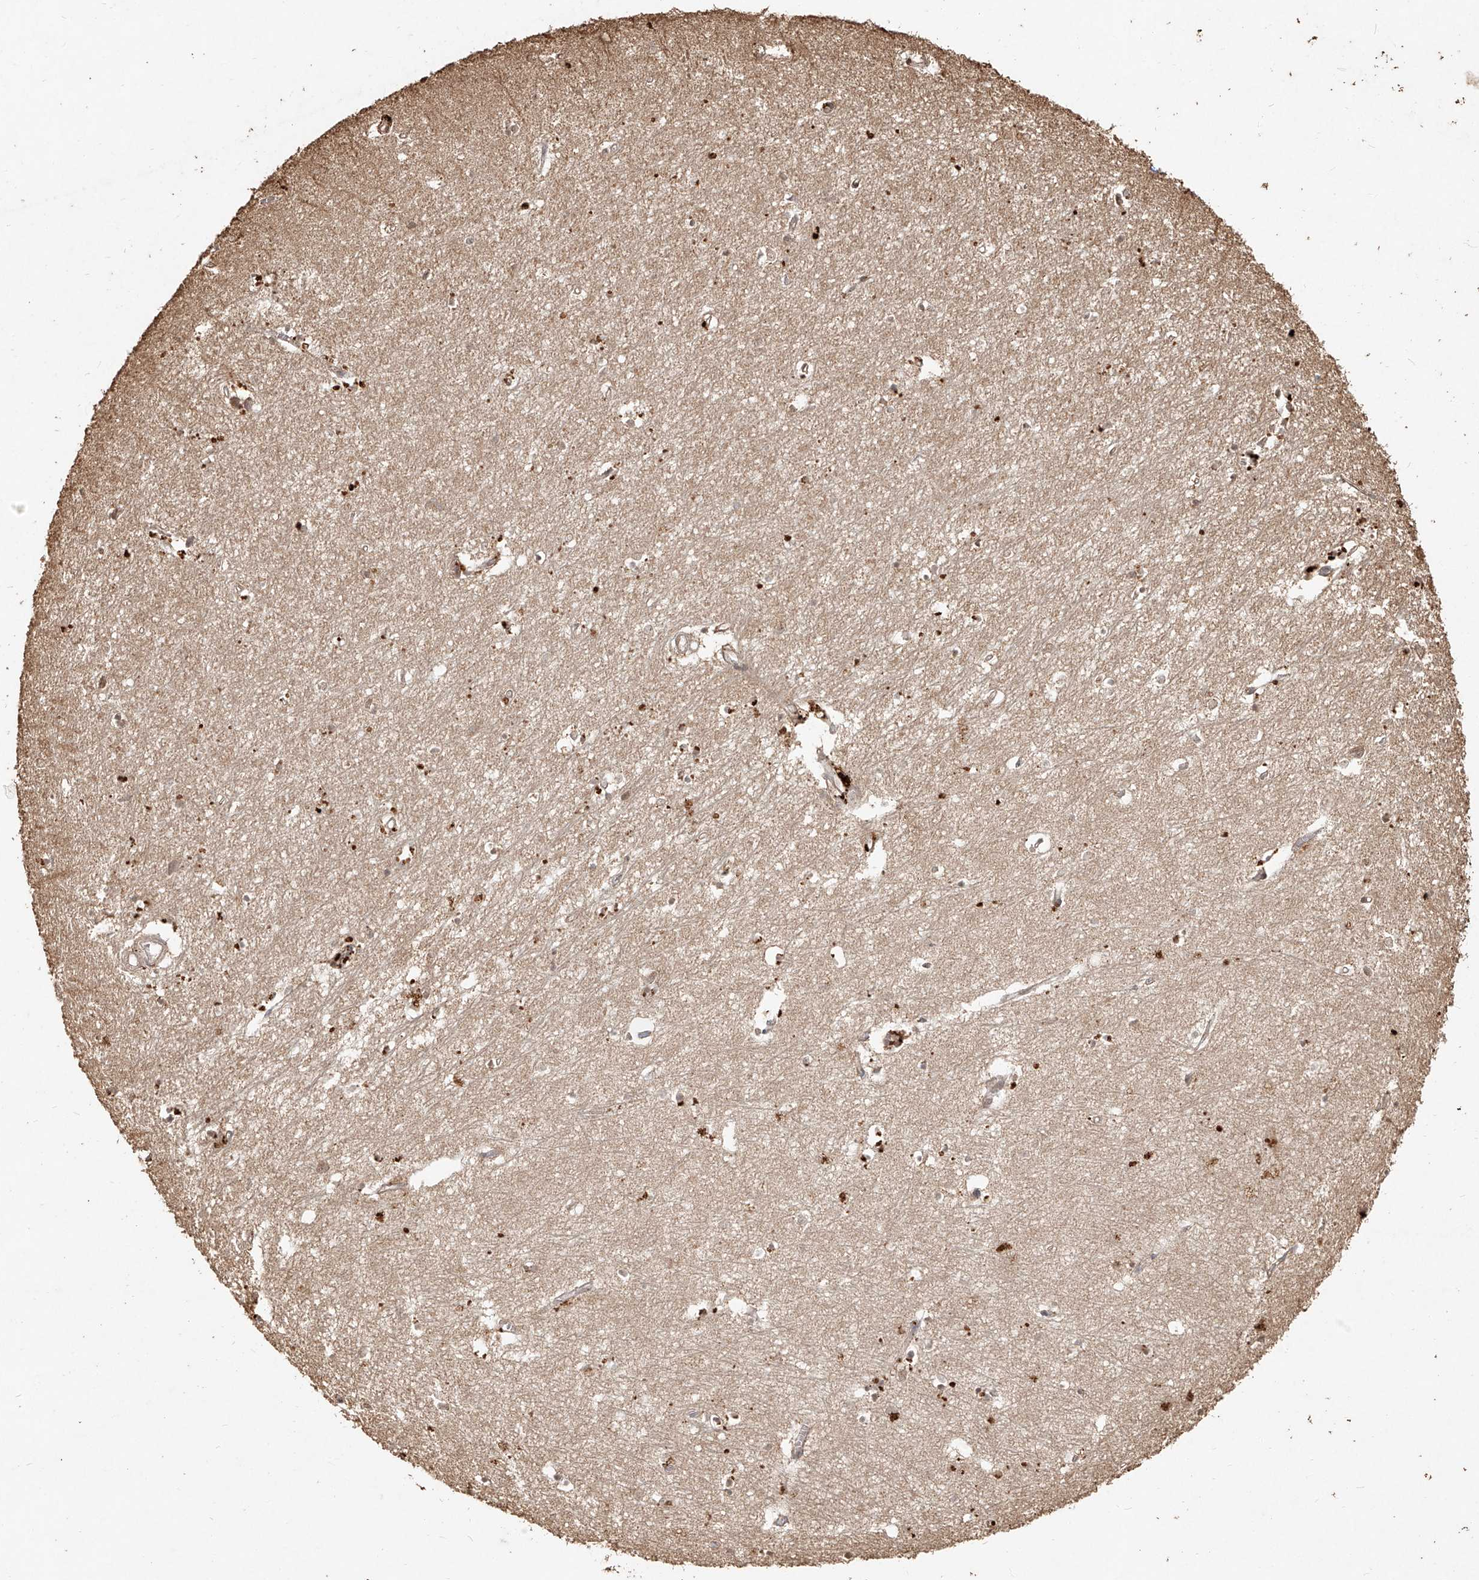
{"staining": {"intensity": "moderate", "quantity": ">75%", "location": "cytoplasmic/membranous,nuclear"}, "tissue": "hippocampus", "cell_type": "Glial cells", "image_type": "normal", "snomed": [{"axis": "morphology", "description": "Normal tissue, NOS"}, {"axis": "topography", "description": "Hippocampus"}], "caption": "Protein analysis of normal hippocampus displays moderate cytoplasmic/membranous,nuclear expression in approximately >75% of glial cells.", "gene": "UBE2K", "patient": {"sex": "female", "age": 64}}